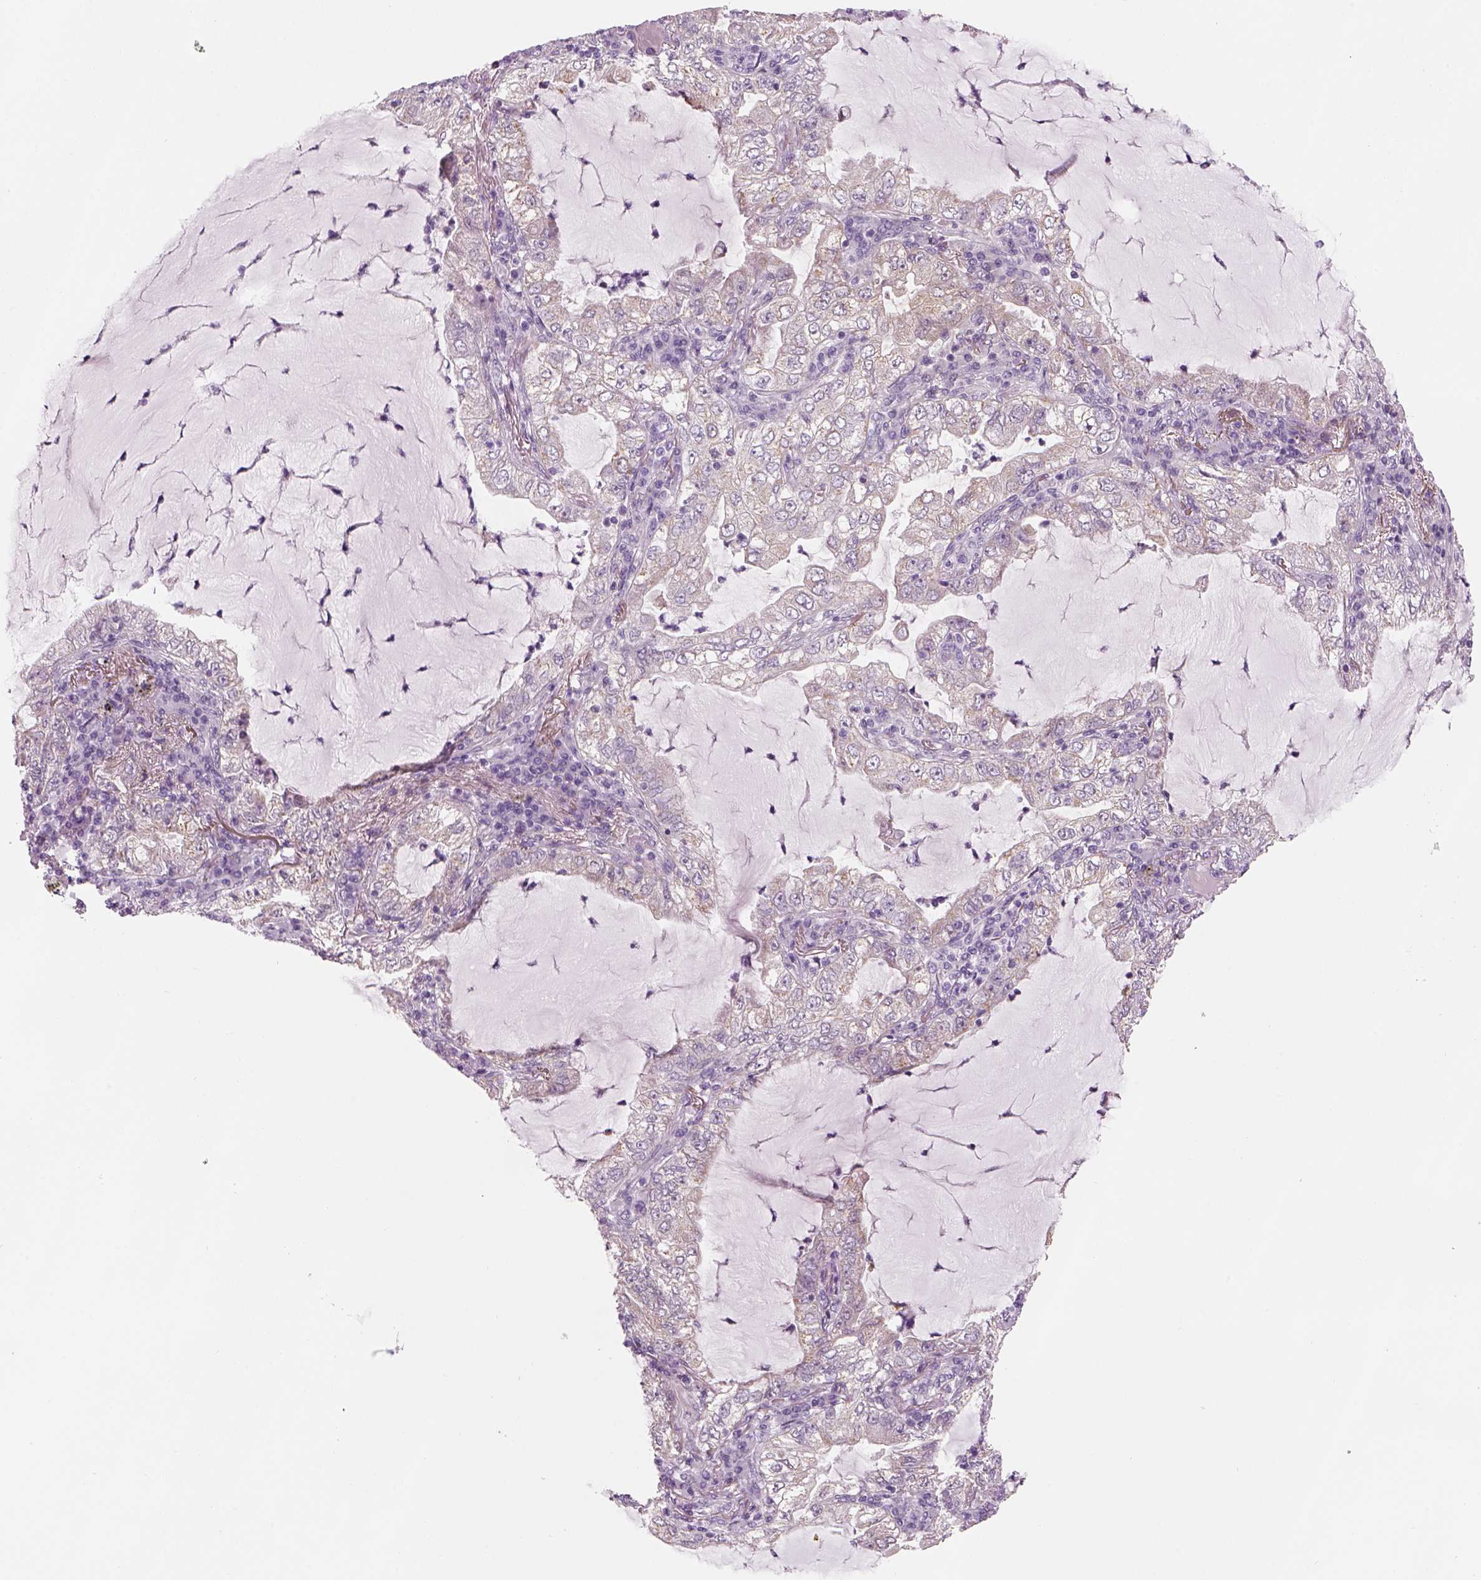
{"staining": {"intensity": "negative", "quantity": "none", "location": "none"}, "tissue": "lung cancer", "cell_type": "Tumor cells", "image_type": "cancer", "snomed": [{"axis": "morphology", "description": "Adenocarcinoma, NOS"}, {"axis": "topography", "description": "Lung"}], "caption": "The immunohistochemistry (IHC) histopathology image has no significant positivity in tumor cells of lung cancer tissue.", "gene": "KCNMB4", "patient": {"sex": "female", "age": 73}}